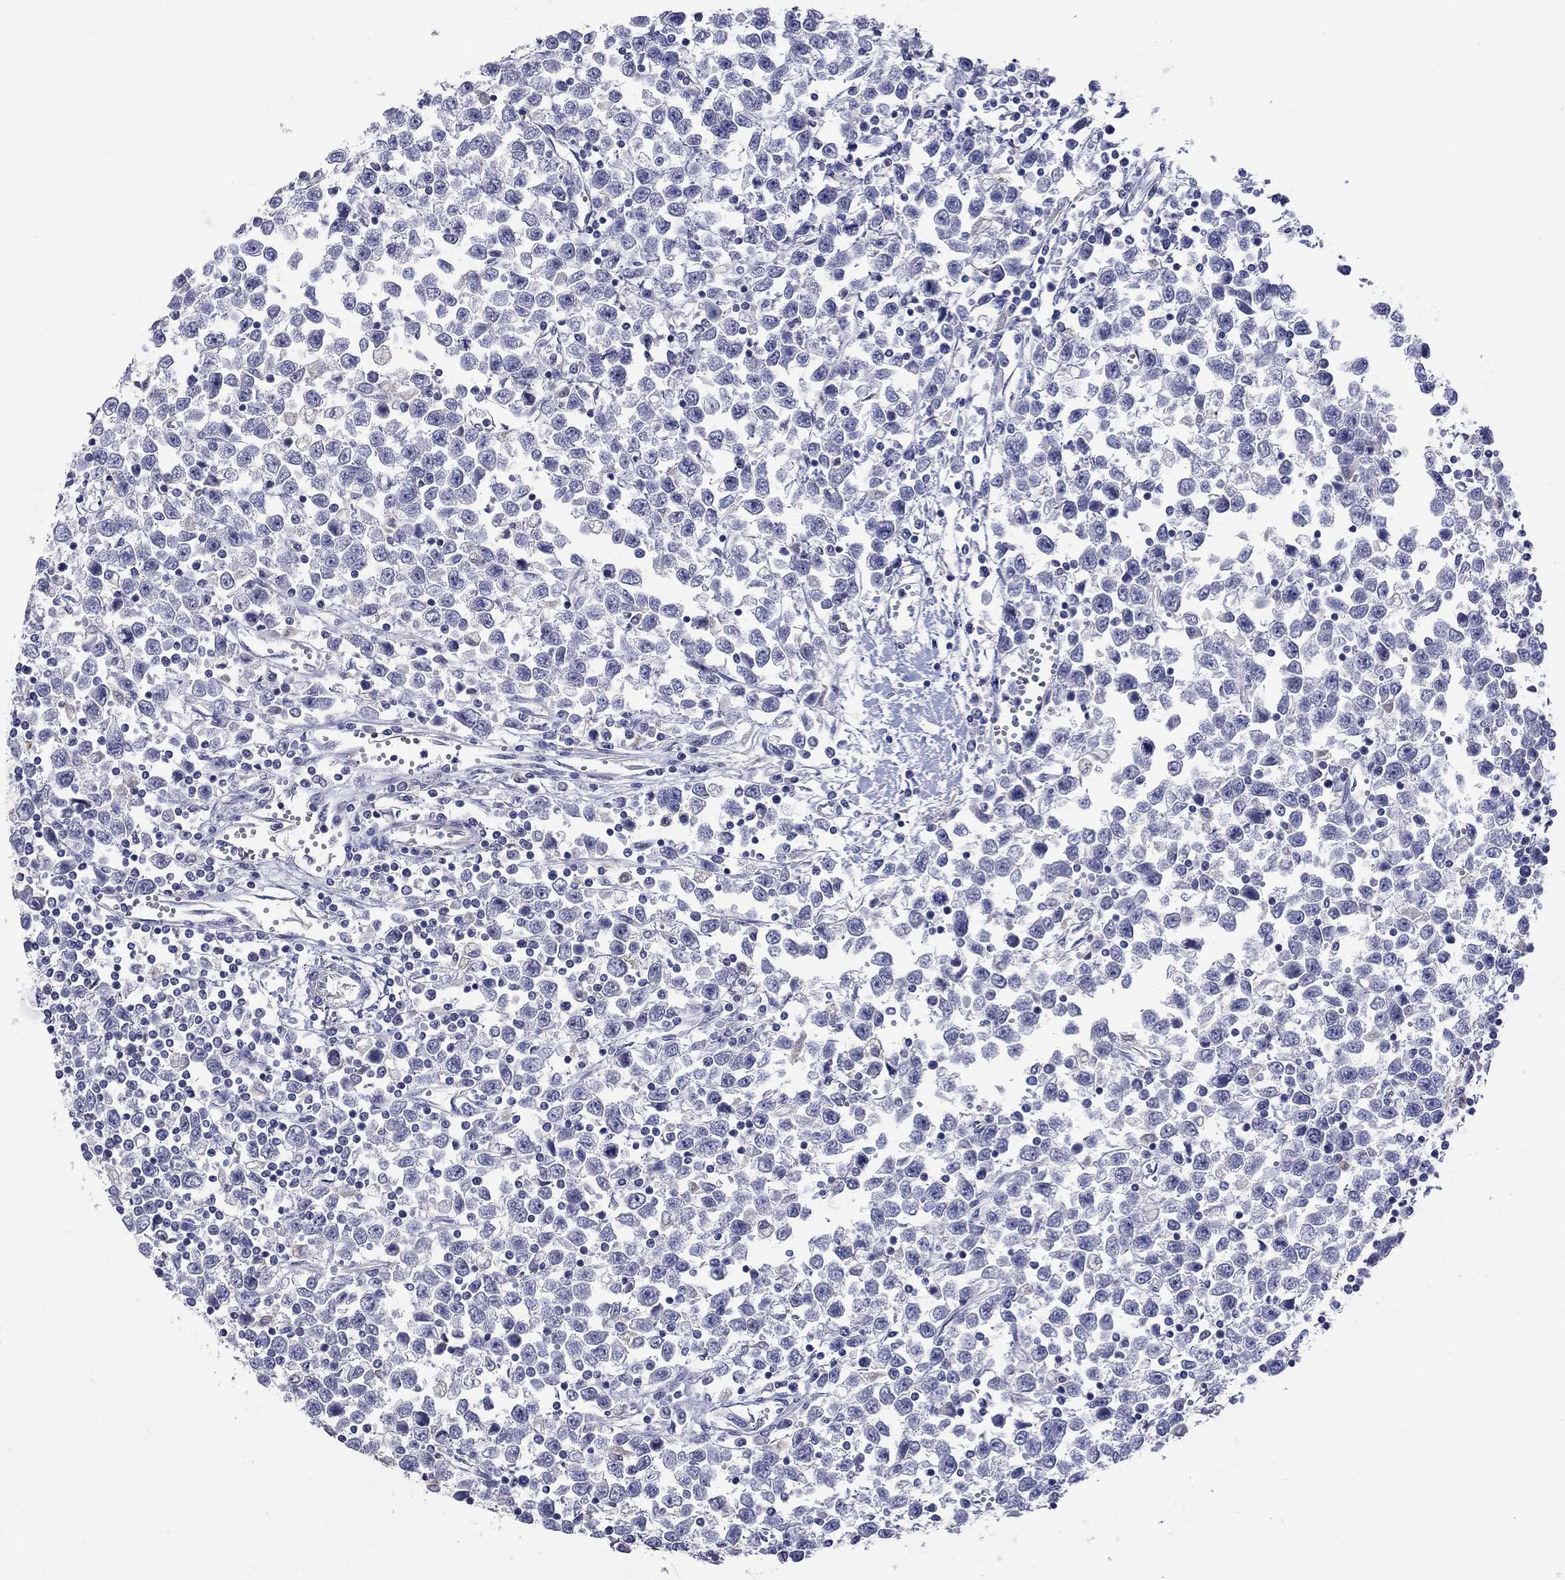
{"staining": {"intensity": "negative", "quantity": "none", "location": "none"}, "tissue": "testis cancer", "cell_type": "Tumor cells", "image_type": "cancer", "snomed": [{"axis": "morphology", "description": "Seminoma, NOS"}, {"axis": "topography", "description": "Testis"}], "caption": "This is an immunohistochemistry (IHC) image of testis cancer. There is no positivity in tumor cells.", "gene": "QRFPR", "patient": {"sex": "male", "age": 34}}